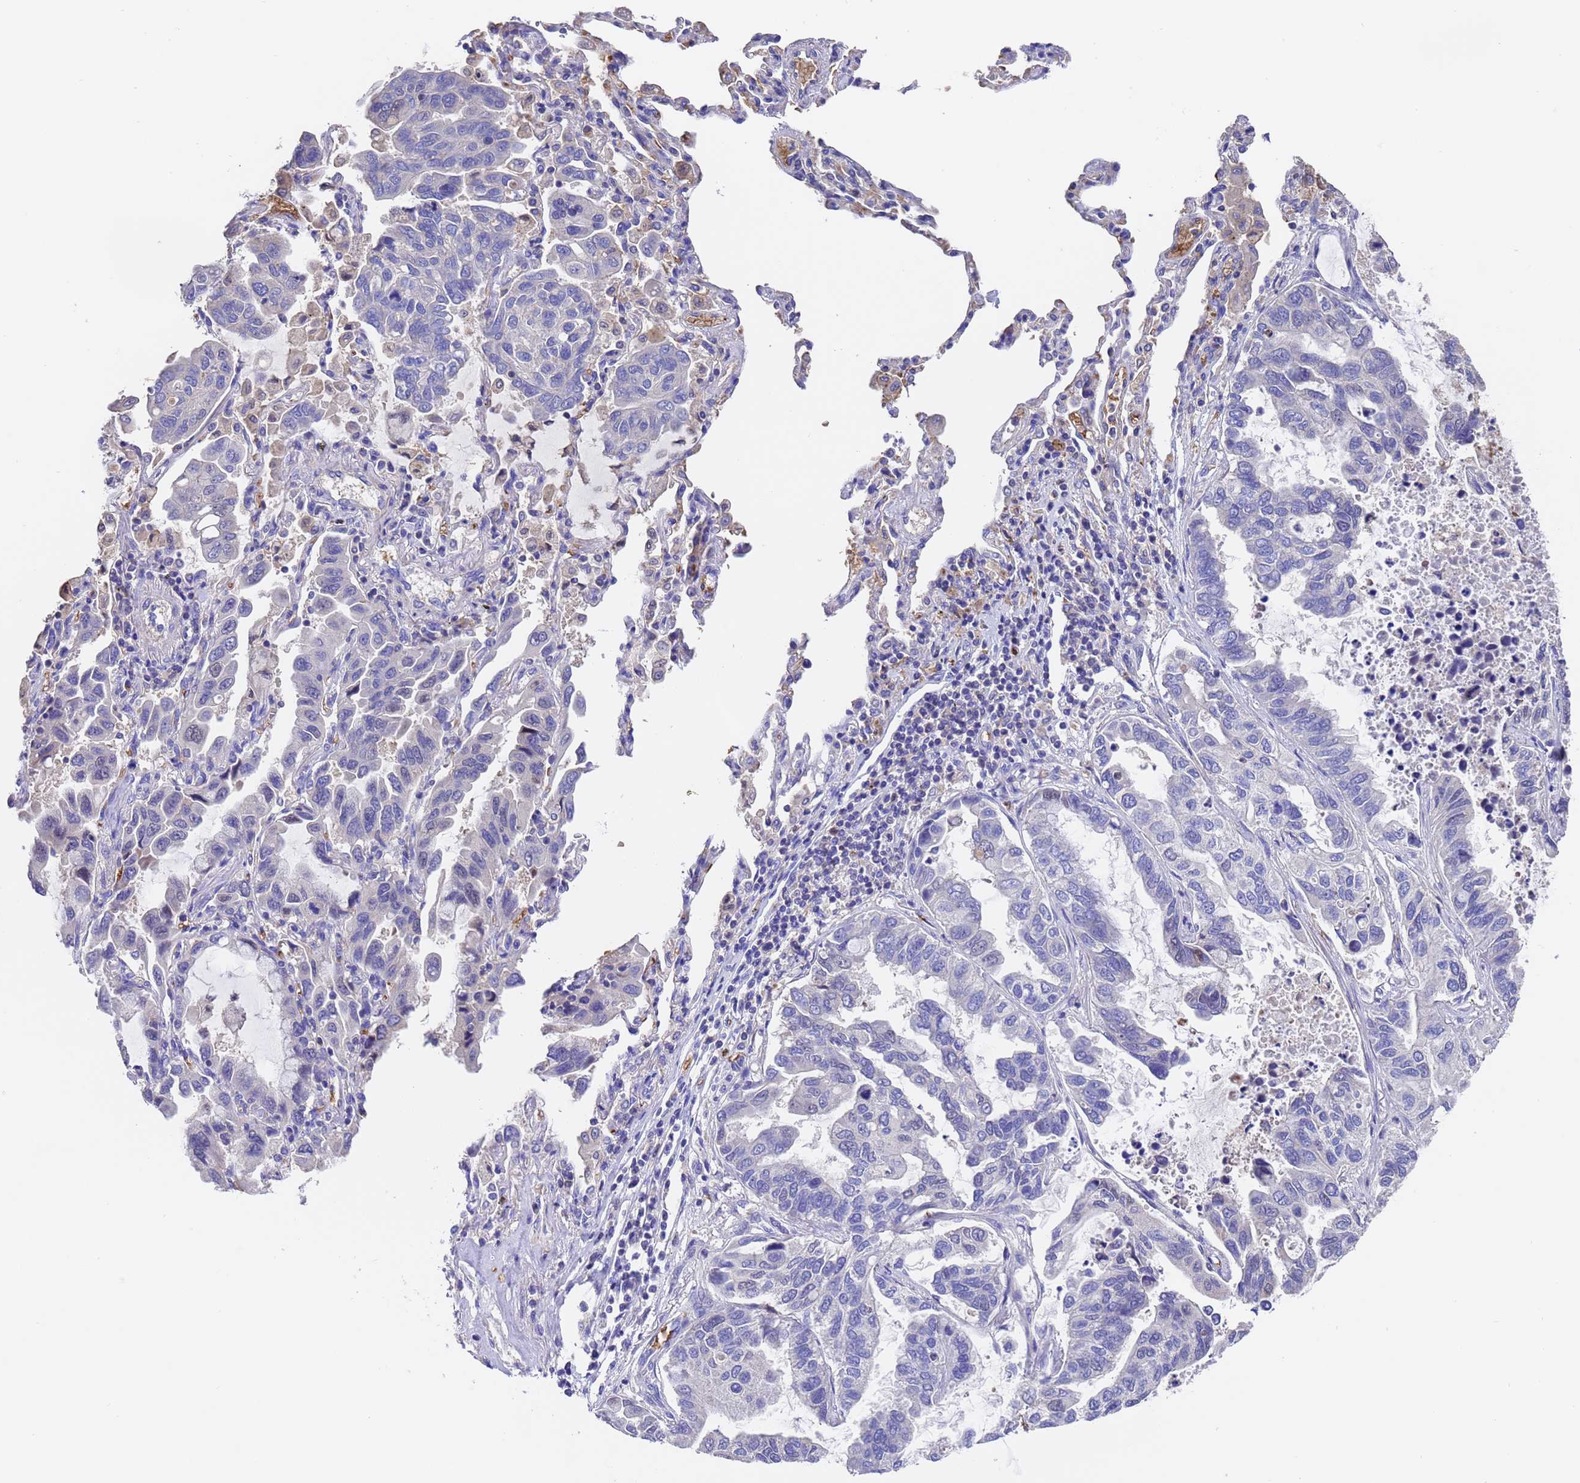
{"staining": {"intensity": "negative", "quantity": "none", "location": "none"}, "tissue": "lung cancer", "cell_type": "Tumor cells", "image_type": "cancer", "snomed": [{"axis": "morphology", "description": "Adenocarcinoma, NOS"}, {"axis": "topography", "description": "Lung"}], "caption": "A high-resolution histopathology image shows immunohistochemistry staining of lung cancer (adenocarcinoma), which displays no significant positivity in tumor cells.", "gene": "ELP6", "patient": {"sex": "male", "age": 64}}